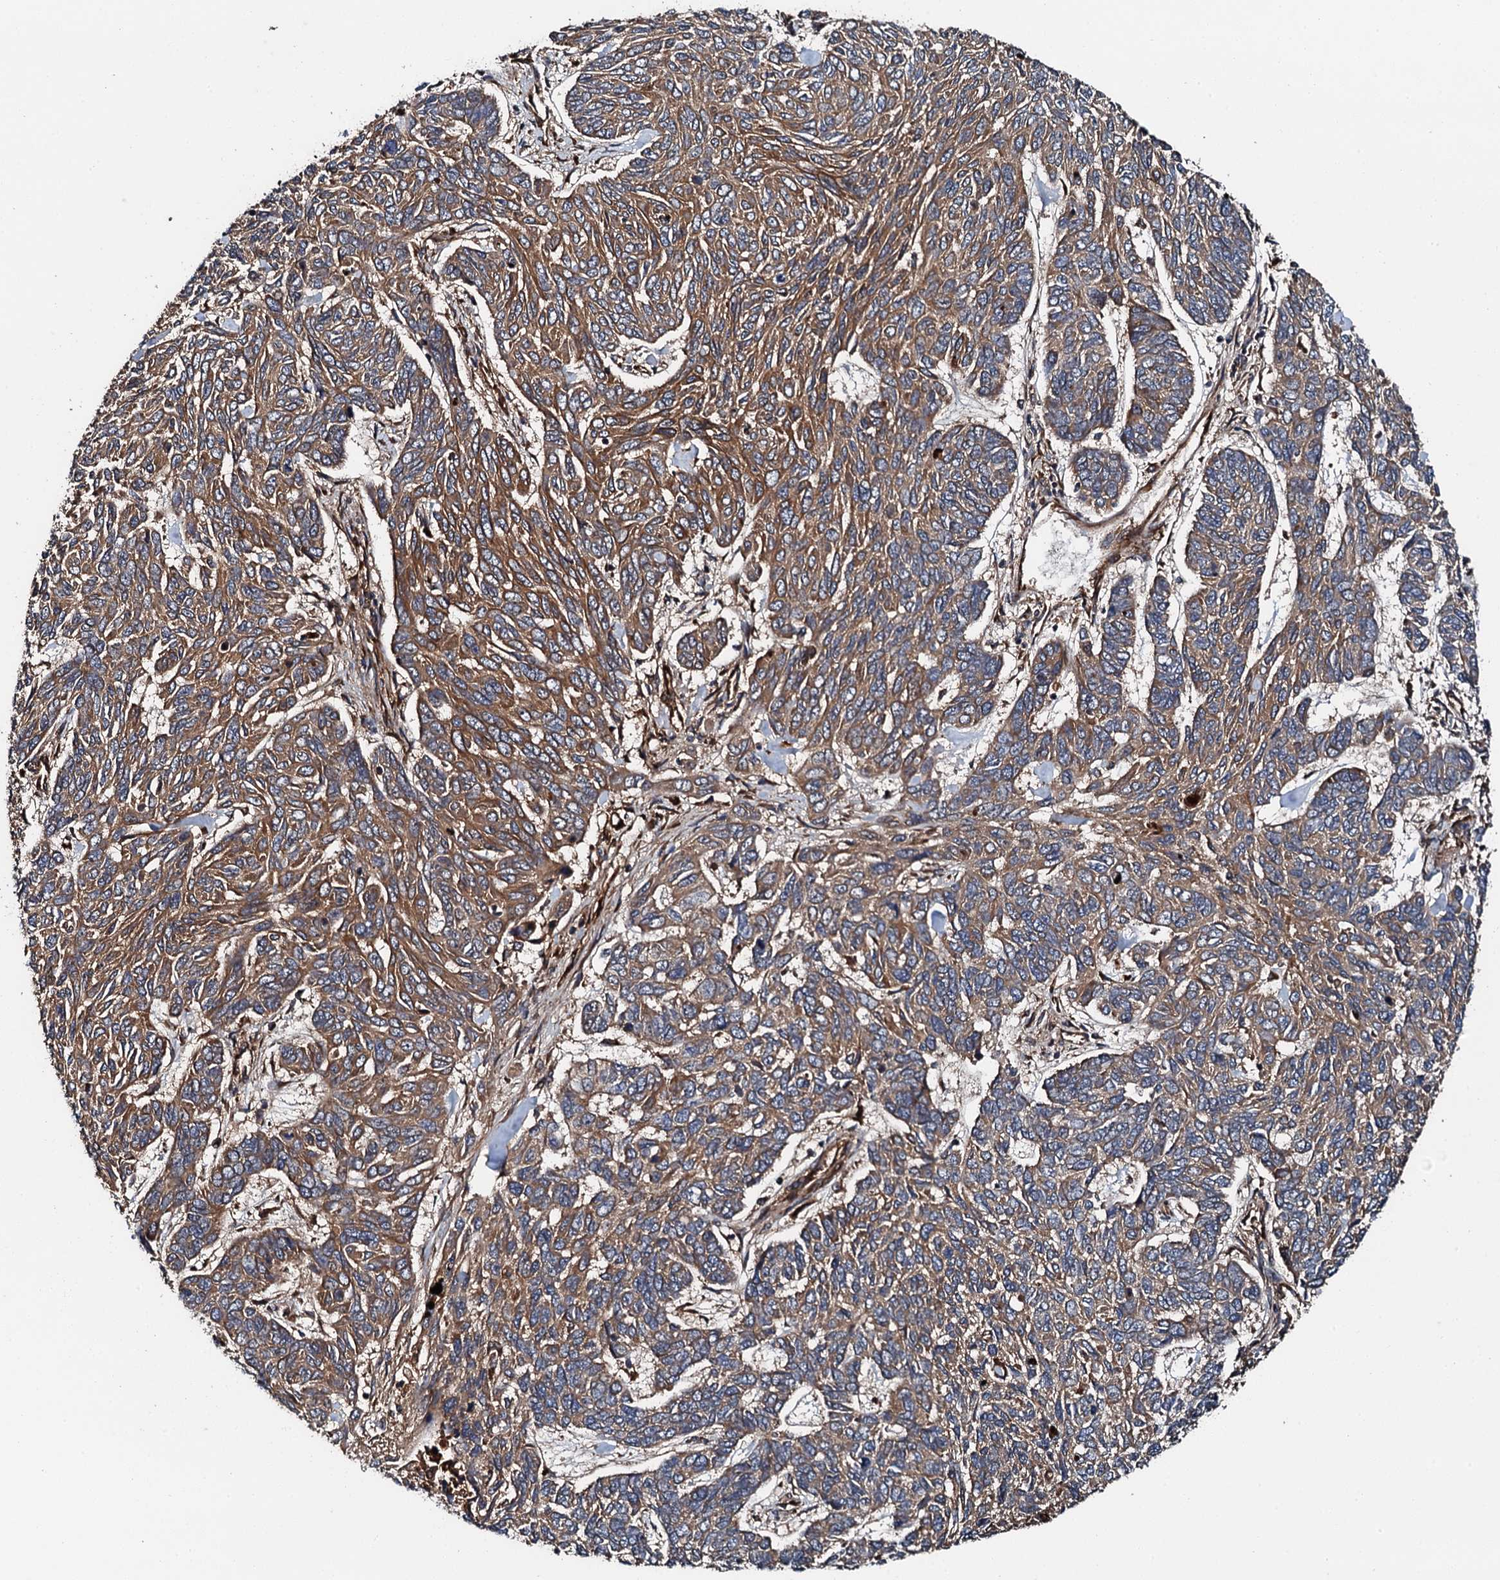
{"staining": {"intensity": "moderate", "quantity": ">75%", "location": "cytoplasmic/membranous"}, "tissue": "skin cancer", "cell_type": "Tumor cells", "image_type": "cancer", "snomed": [{"axis": "morphology", "description": "Basal cell carcinoma"}, {"axis": "topography", "description": "Skin"}], "caption": "Immunohistochemistry staining of skin cancer (basal cell carcinoma), which exhibits medium levels of moderate cytoplasmic/membranous staining in about >75% of tumor cells indicating moderate cytoplasmic/membranous protein staining. The staining was performed using DAB (brown) for protein detection and nuclei were counterstained in hematoxylin (blue).", "gene": "FLYWCH1", "patient": {"sex": "female", "age": 65}}